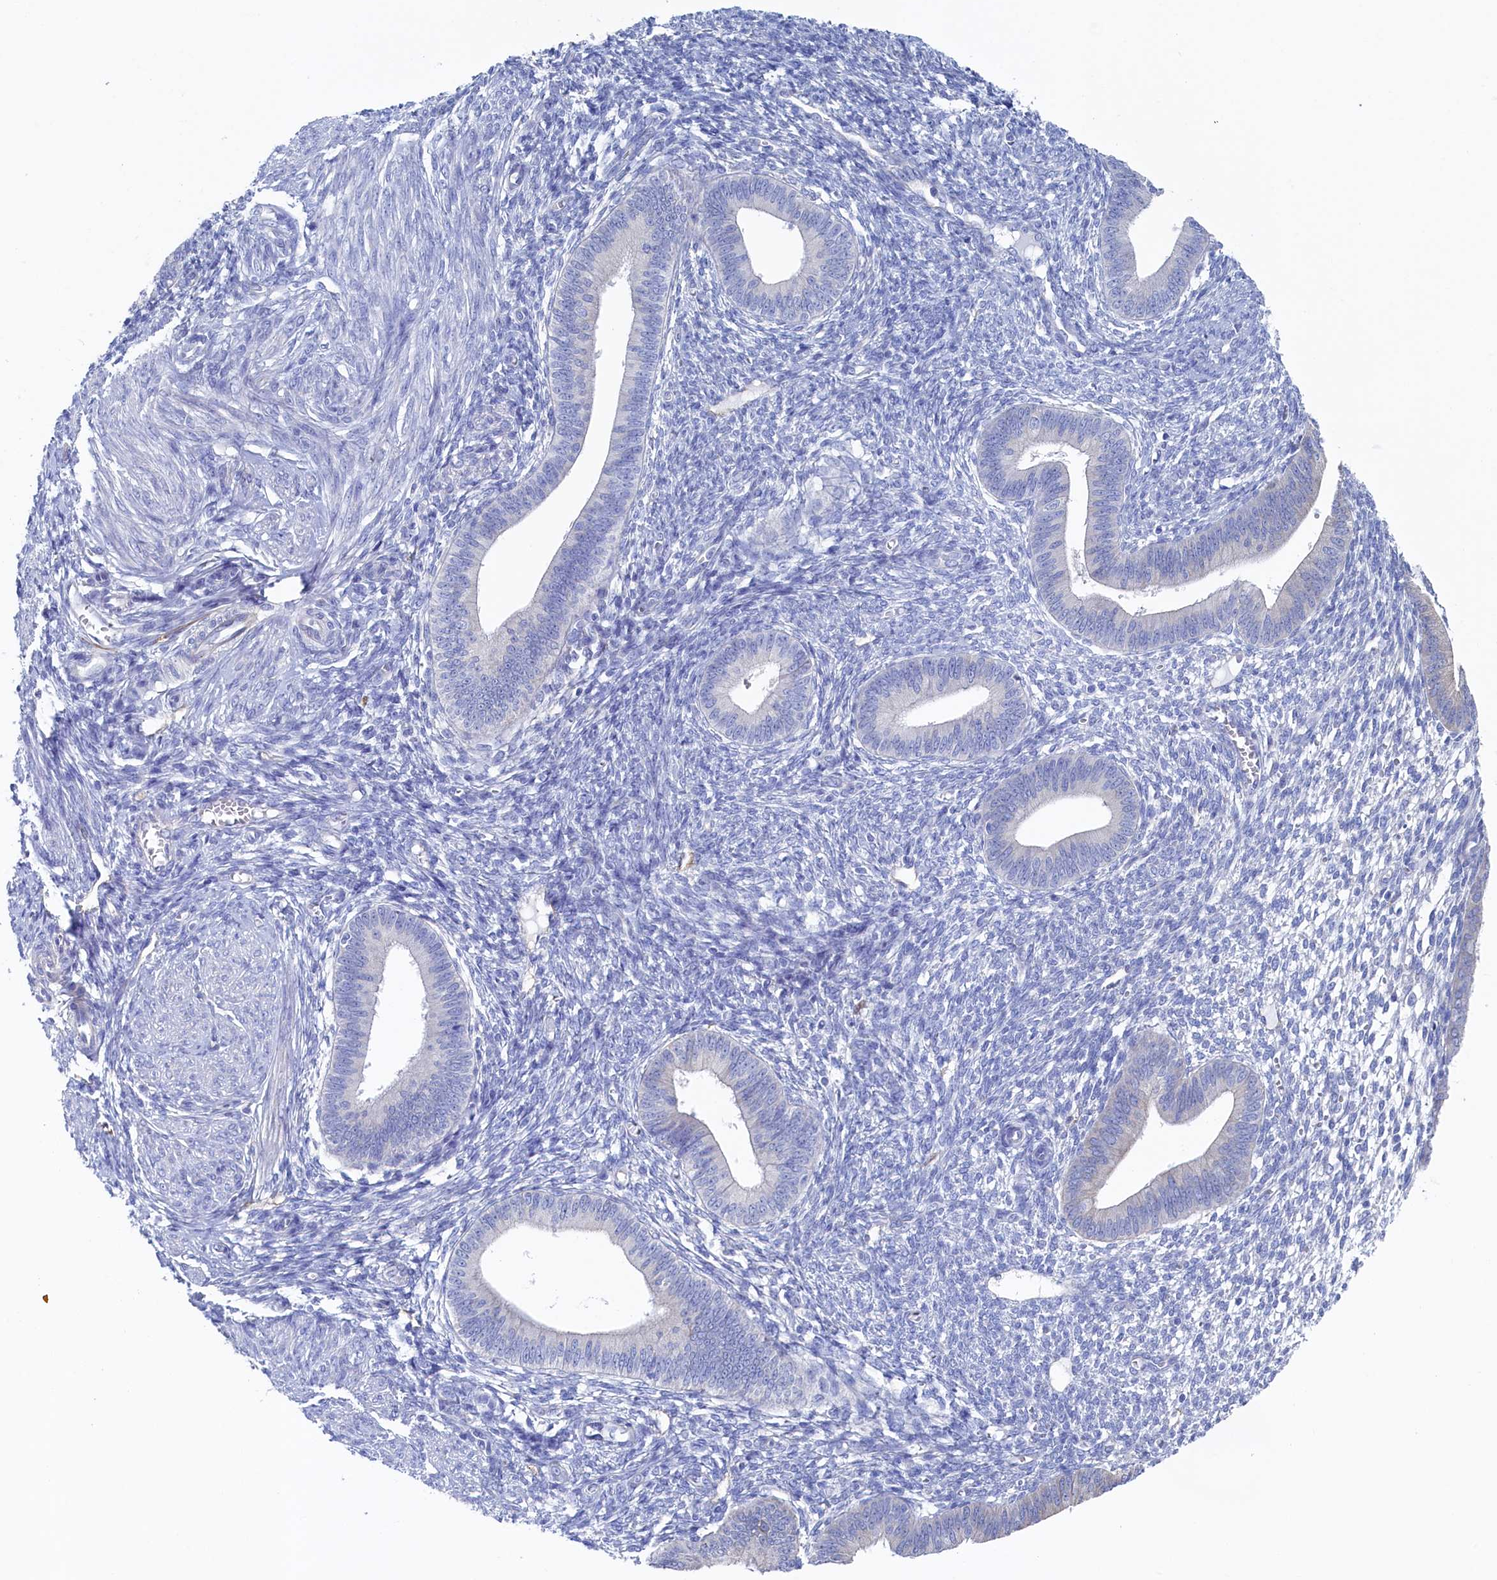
{"staining": {"intensity": "negative", "quantity": "none", "location": "none"}, "tissue": "endometrium", "cell_type": "Cells in endometrial stroma", "image_type": "normal", "snomed": [{"axis": "morphology", "description": "Normal tissue, NOS"}, {"axis": "topography", "description": "Endometrium"}], "caption": "This is an immunohistochemistry micrograph of unremarkable human endometrium. There is no staining in cells in endometrial stroma.", "gene": "TMOD2", "patient": {"sex": "female", "age": 46}}